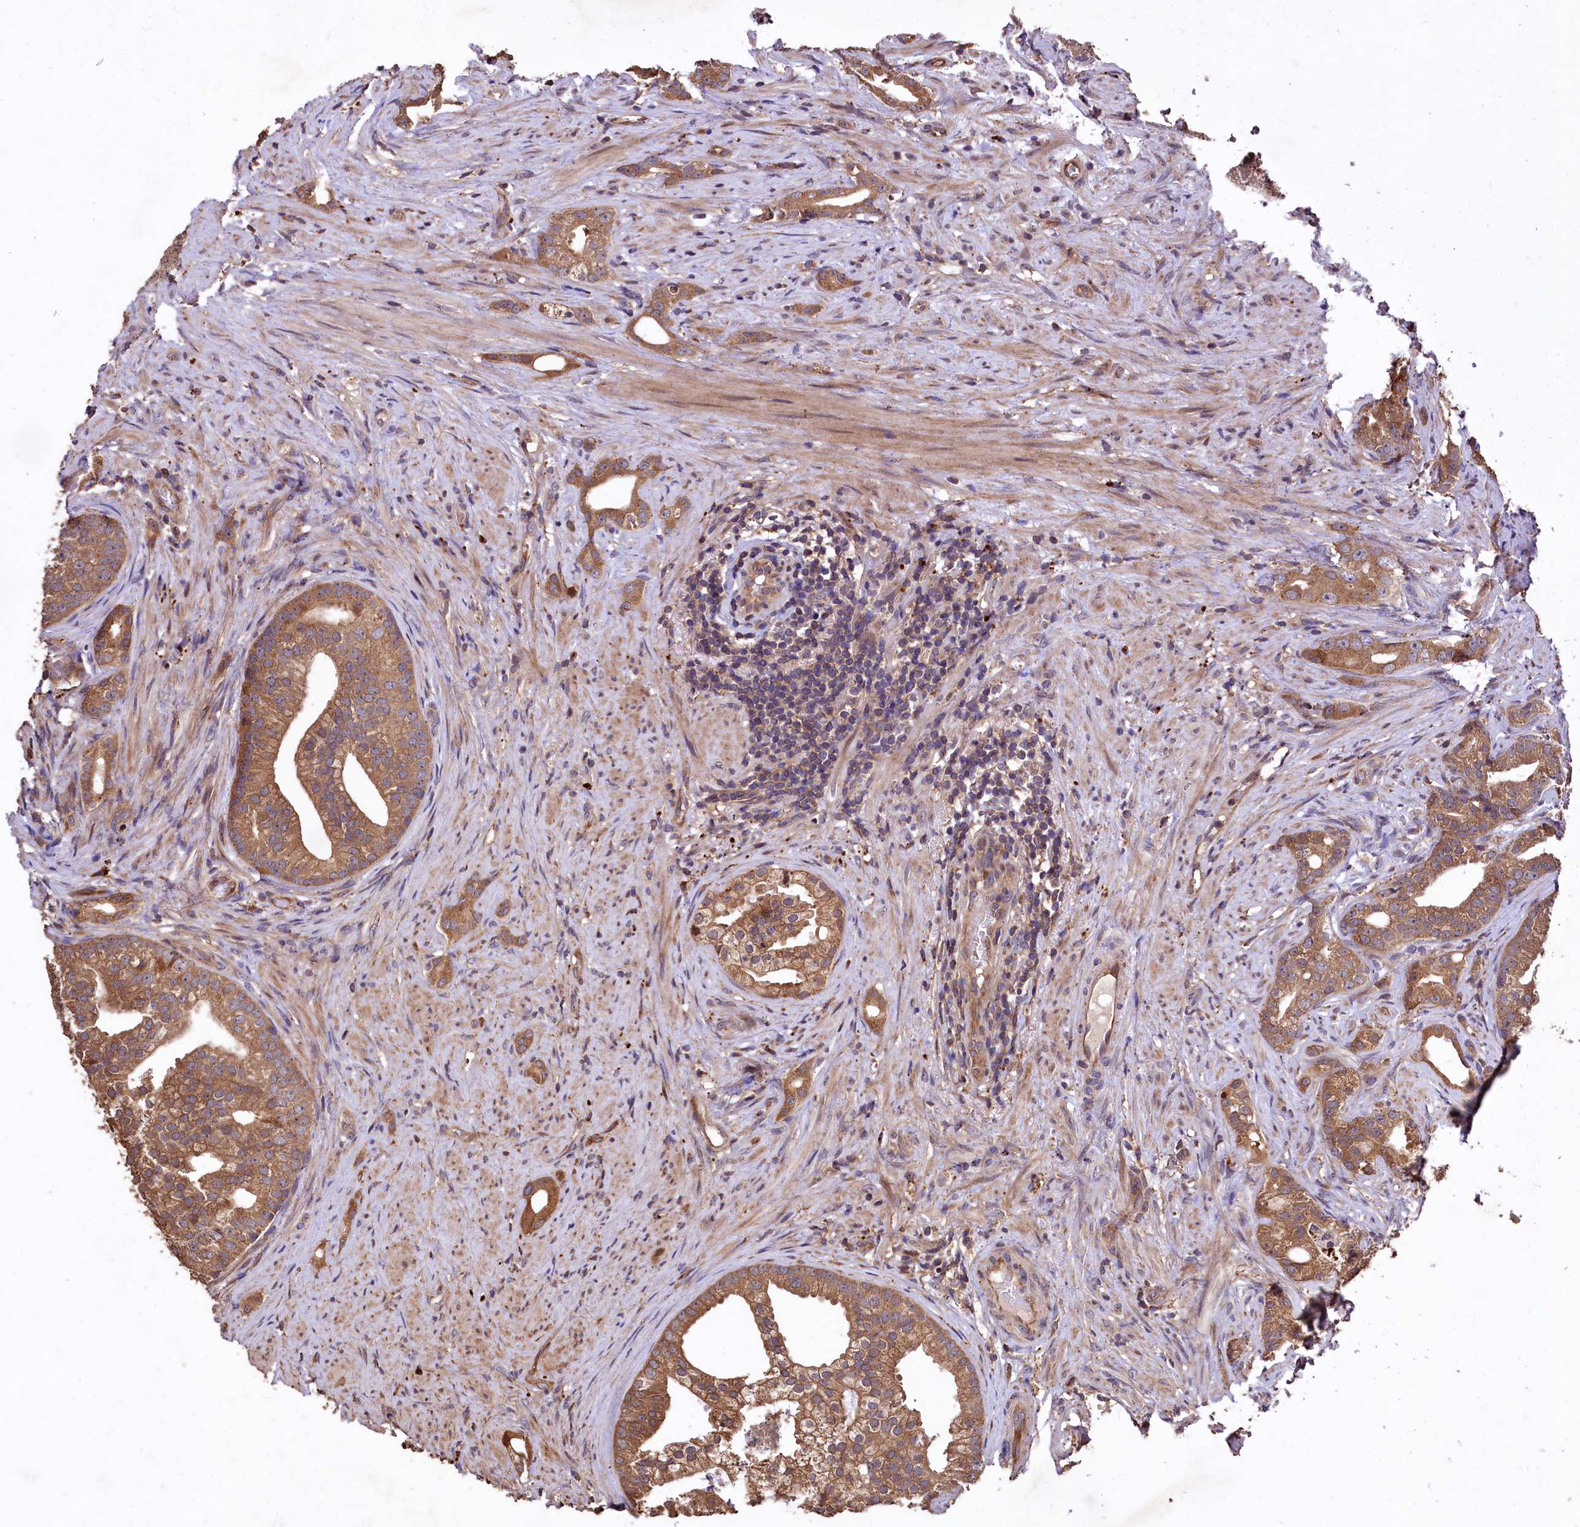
{"staining": {"intensity": "moderate", "quantity": ">75%", "location": "cytoplasmic/membranous"}, "tissue": "prostate cancer", "cell_type": "Tumor cells", "image_type": "cancer", "snomed": [{"axis": "morphology", "description": "Adenocarcinoma, Low grade"}, {"axis": "topography", "description": "Prostate"}], "caption": "Protein positivity by immunohistochemistry (IHC) demonstrates moderate cytoplasmic/membranous expression in approximately >75% of tumor cells in prostate cancer (adenocarcinoma (low-grade)).", "gene": "TMEM98", "patient": {"sex": "male", "age": 71}}